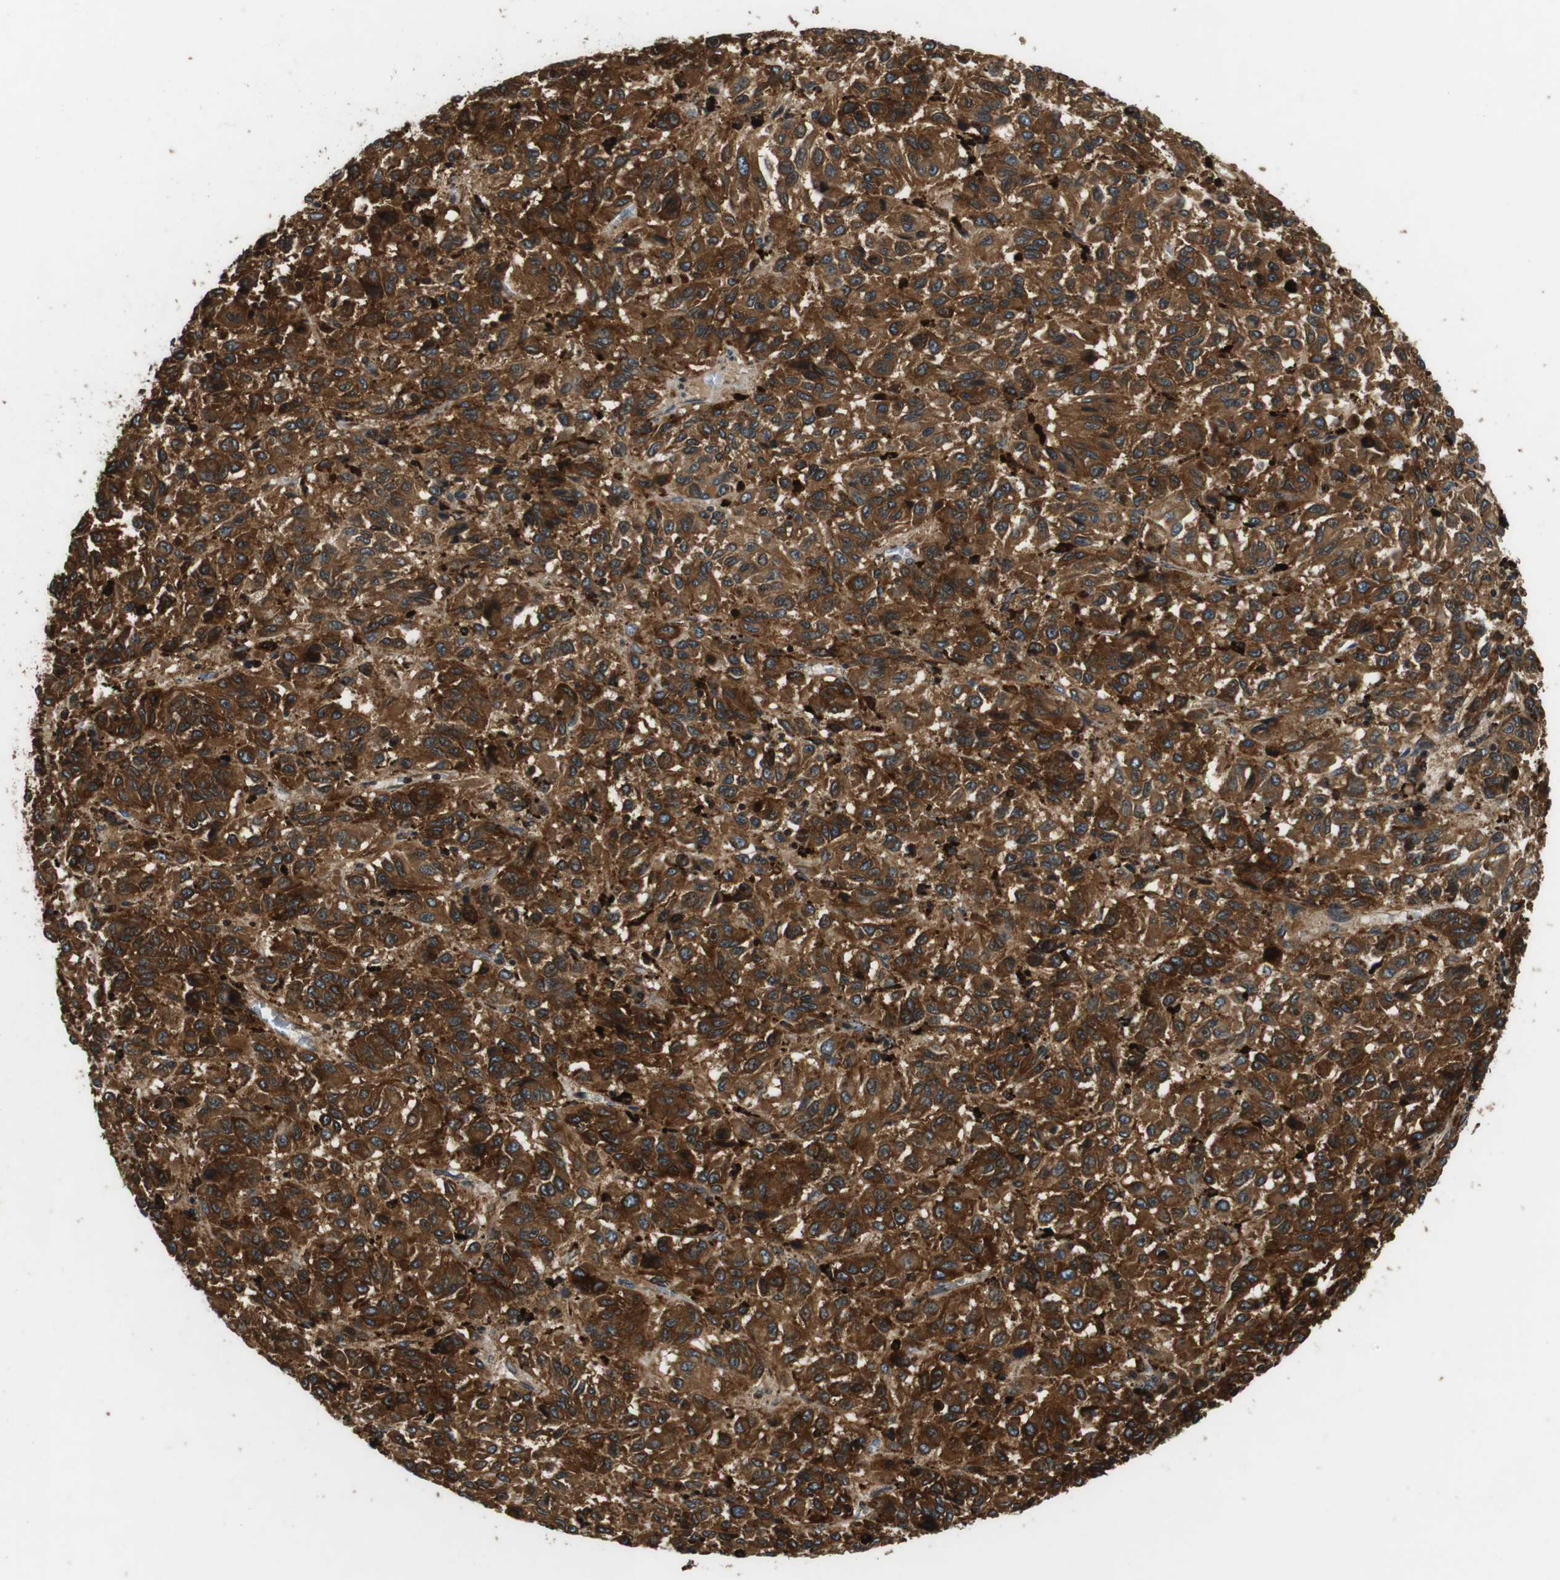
{"staining": {"intensity": "strong", "quantity": ">75%", "location": "cytoplasmic/membranous"}, "tissue": "melanoma", "cell_type": "Tumor cells", "image_type": "cancer", "snomed": [{"axis": "morphology", "description": "Malignant melanoma, Metastatic site"}, {"axis": "topography", "description": "Lung"}], "caption": "There is high levels of strong cytoplasmic/membranous positivity in tumor cells of melanoma, as demonstrated by immunohistochemical staining (brown color).", "gene": "TXNRD1", "patient": {"sex": "male", "age": 64}}